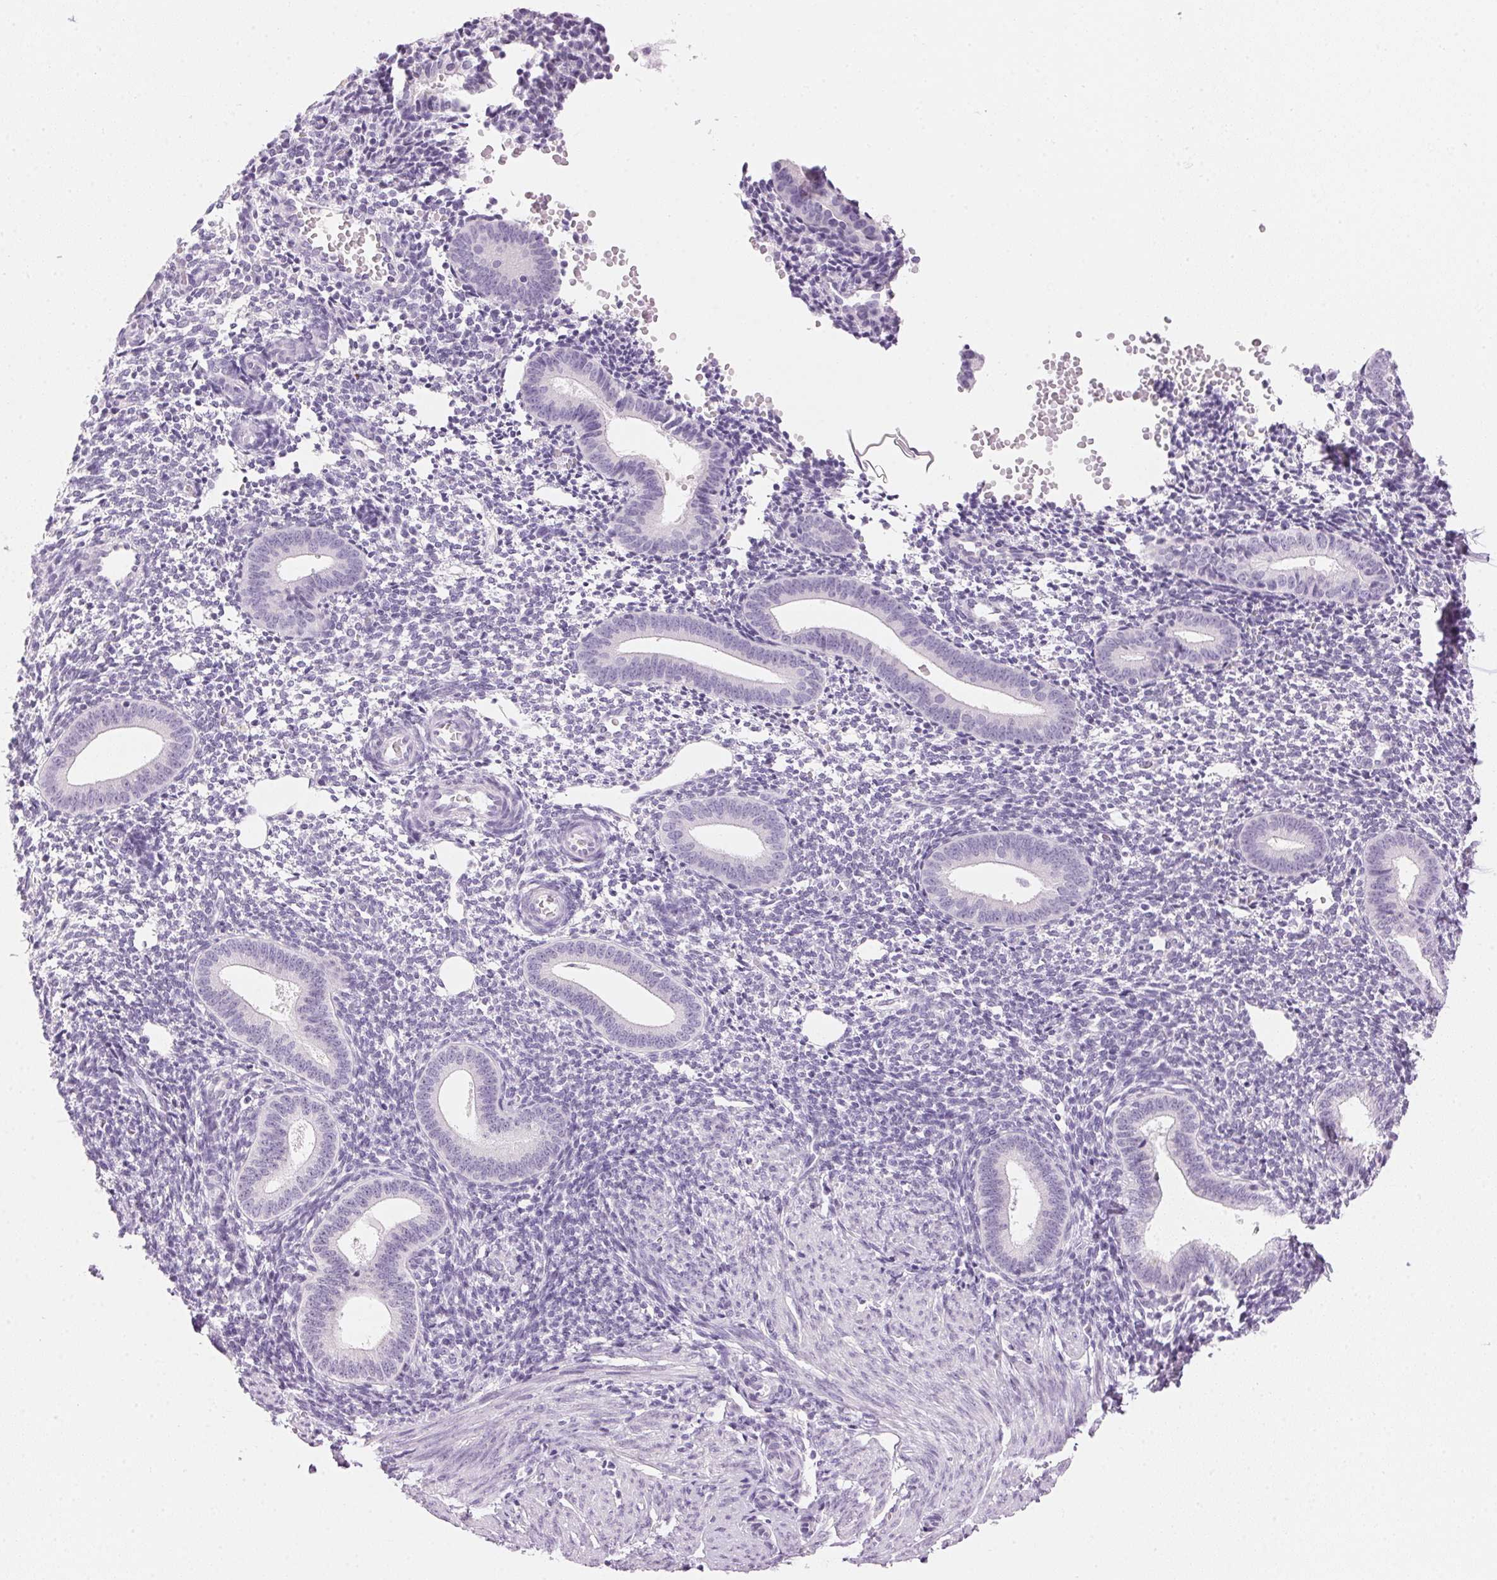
{"staining": {"intensity": "negative", "quantity": "none", "location": "none"}, "tissue": "endometrium", "cell_type": "Cells in endometrial stroma", "image_type": "normal", "snomed": [{"axis": "morphology", "description": "Normal tissue, NOS"}, {"axis": "topography", "description": "Endometrium"}], "caption": "Immunohistochemistry (IHC) of normal endometrium demonstrates no expression in cells in endometrial stroma. The staining is performed using DAB brown chromogen with nuclei counter-stained in using hematoxylin.", "gene": "IGFBP1", "patient": {"sex": "female", "age": 40}}